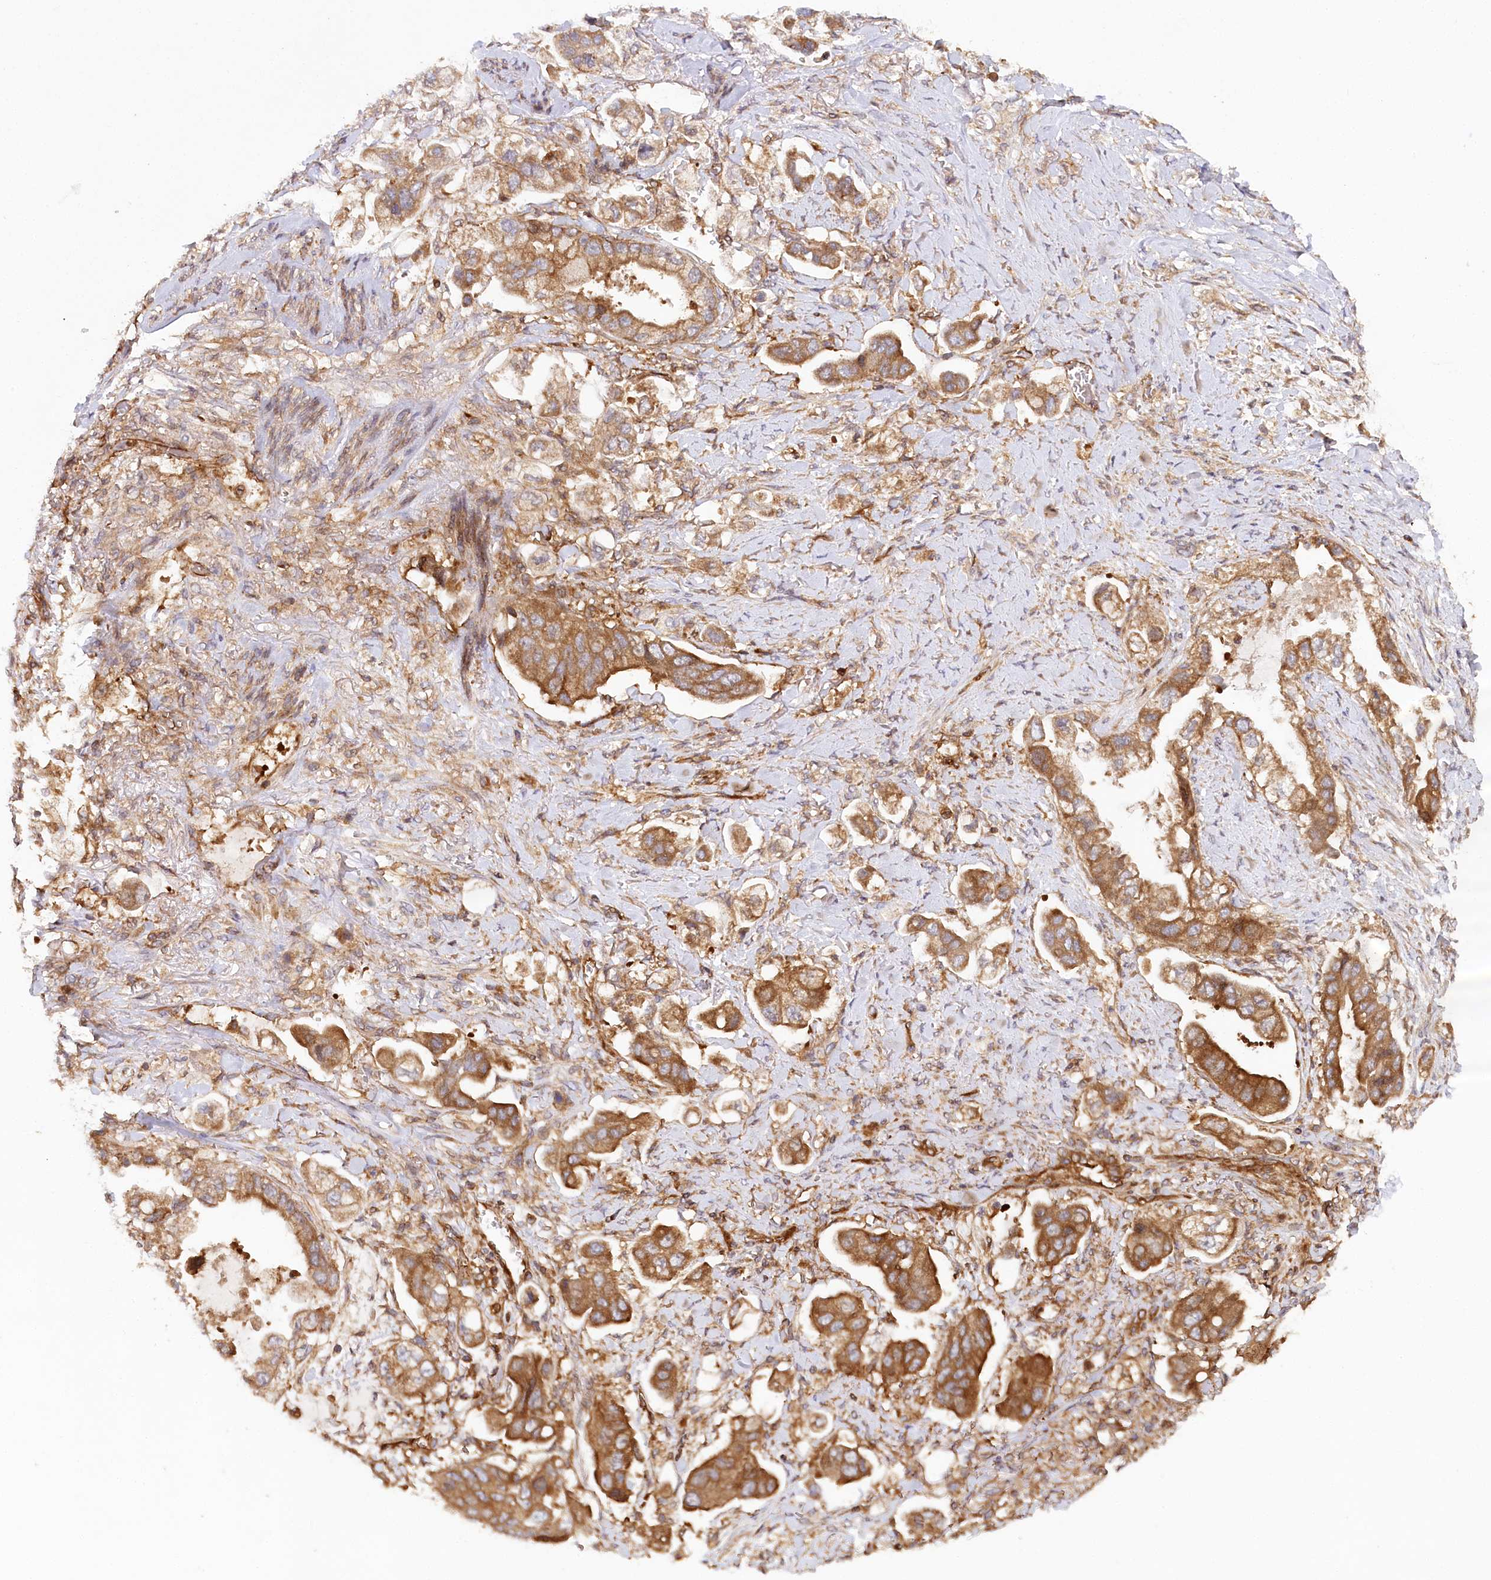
{"staining": {"intensity": "strong", "quantity": ">75%", "location": "cytoplasmic/membranous"}, "tissue": "stomach cancer", "cell_type": "Tumor cells", "image_type": "cancer", "snomed": [{"axis": "morphology", "description": "Adenocarcinoma, NOS"}, {"axis": "topography", "description": "Stomach"}], "caption": "Tumor cells show strong cytoplasmic/membranous expression in about >75% of cells in stomach cancer.", "gene": "PAIP2", "patient": {"sex": "male", "age": 62}}